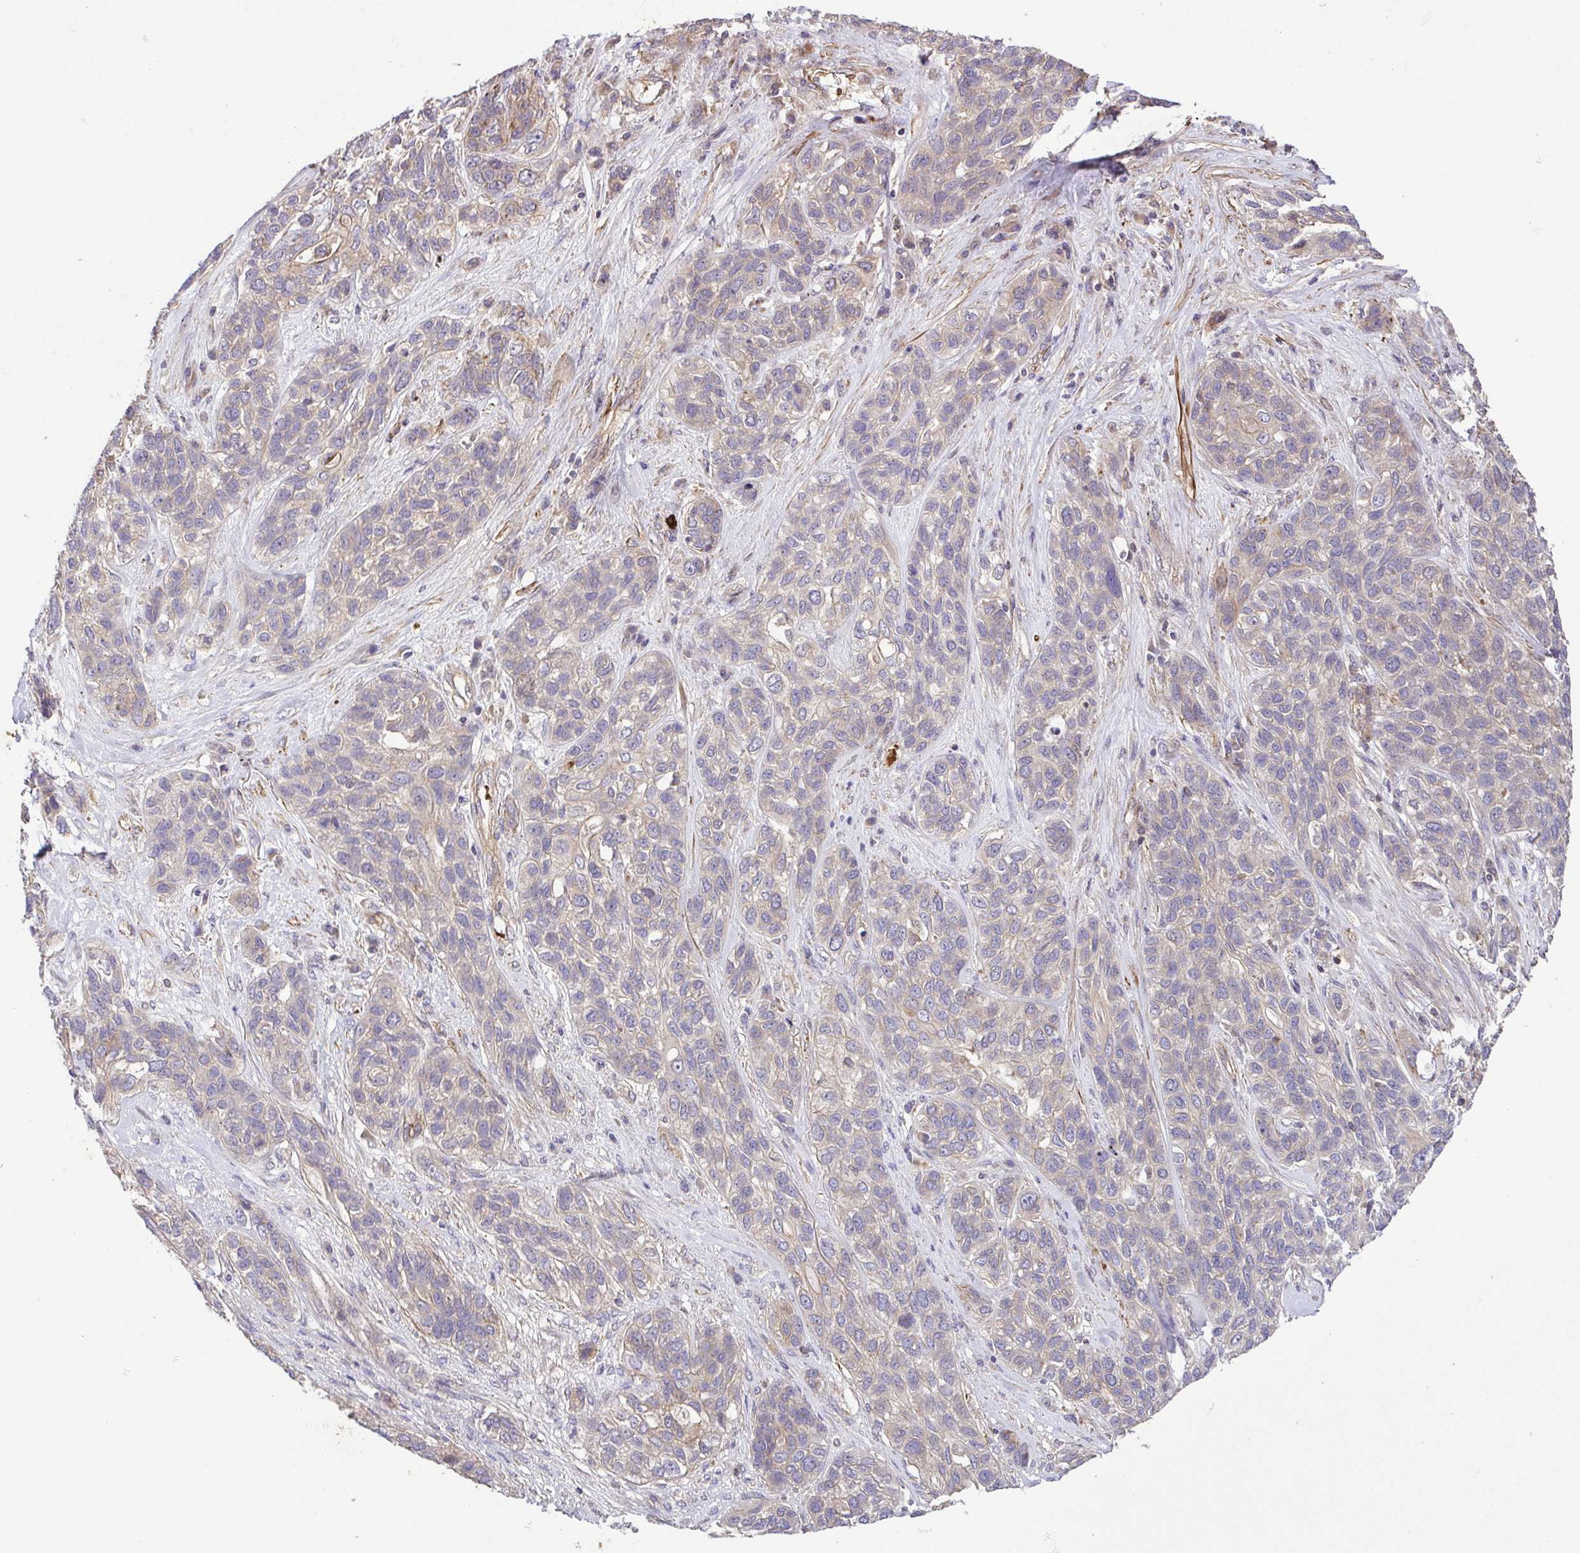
{"staining": {"intensity": "negative", "quantity": "none", "location": "none"}, "tissue": "lung cancer", "cell_type": "Tumor cells", "image_type": "cancer", "snomed": [{"axis": "morphology", "description": "Squamous cell carcinoma, NOS"}, {"axis": "topography", "description": "Lung"}], "caption": "This is an immunohistochemistry histopathology image of lung cancer (squamous cell carcinoma). There is no expression in tumor cells.", "gene": "IDE", "patient": {"sex": "female", "age": 70}}